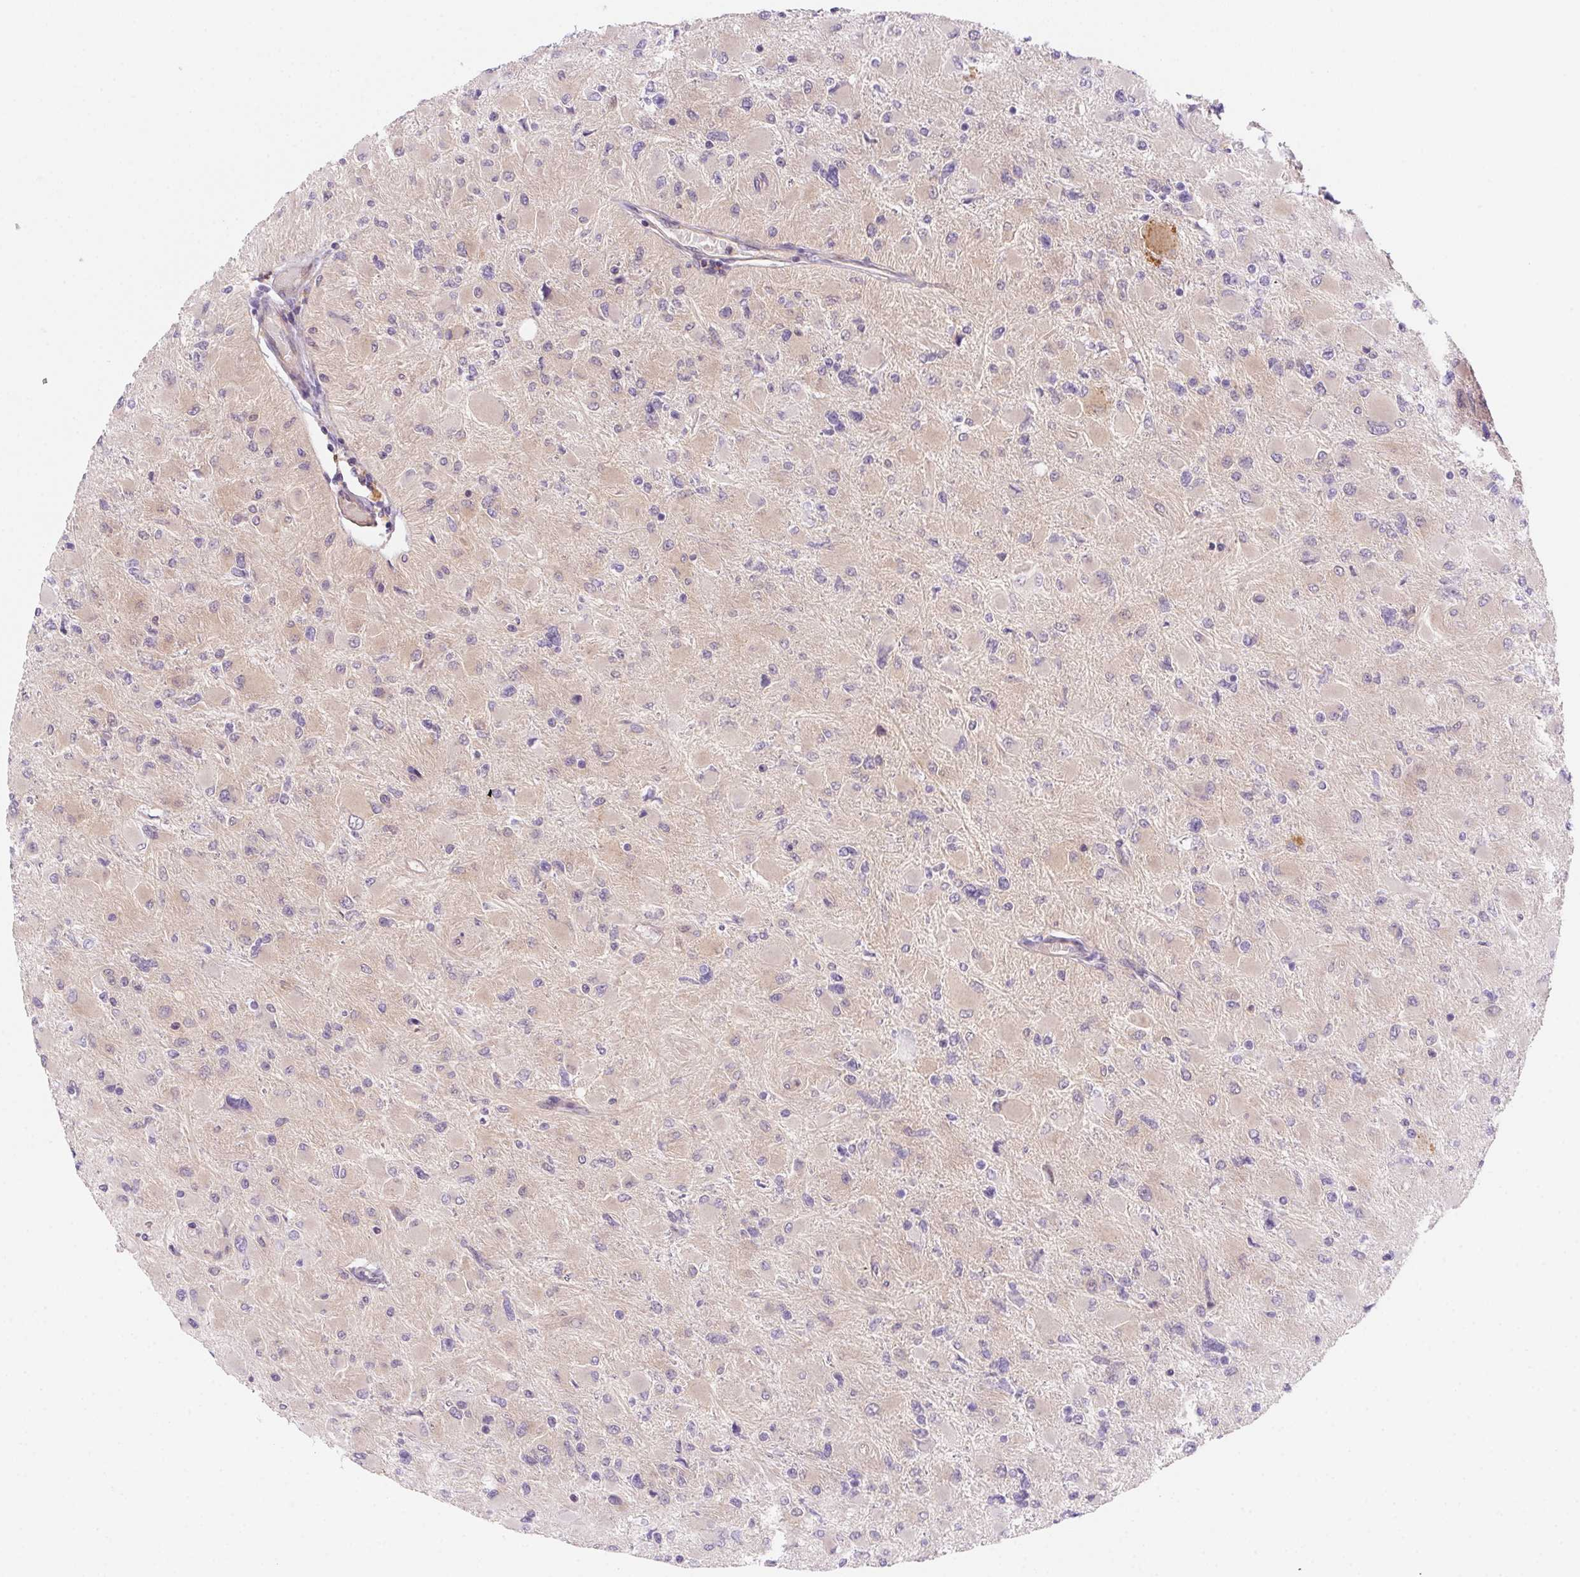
{"staining": {"intensity": "negative", "quantity": "none", "location": "none"}, "tissue": "glioma", "cell_type": "Tumor cells", "image_type": "cancer", "snomed": [{"axis": "morphology", "description": "Glioma, malignant, High grade"}, {"axis": "topography", "description": "Cerebral cortex"}], "caption": "DAB immunohistochemical staining of human glioma displays no significant staining in tumor cells.", "gene": "PRKAA1", "patient": {"sex": "female", "age": 36}}